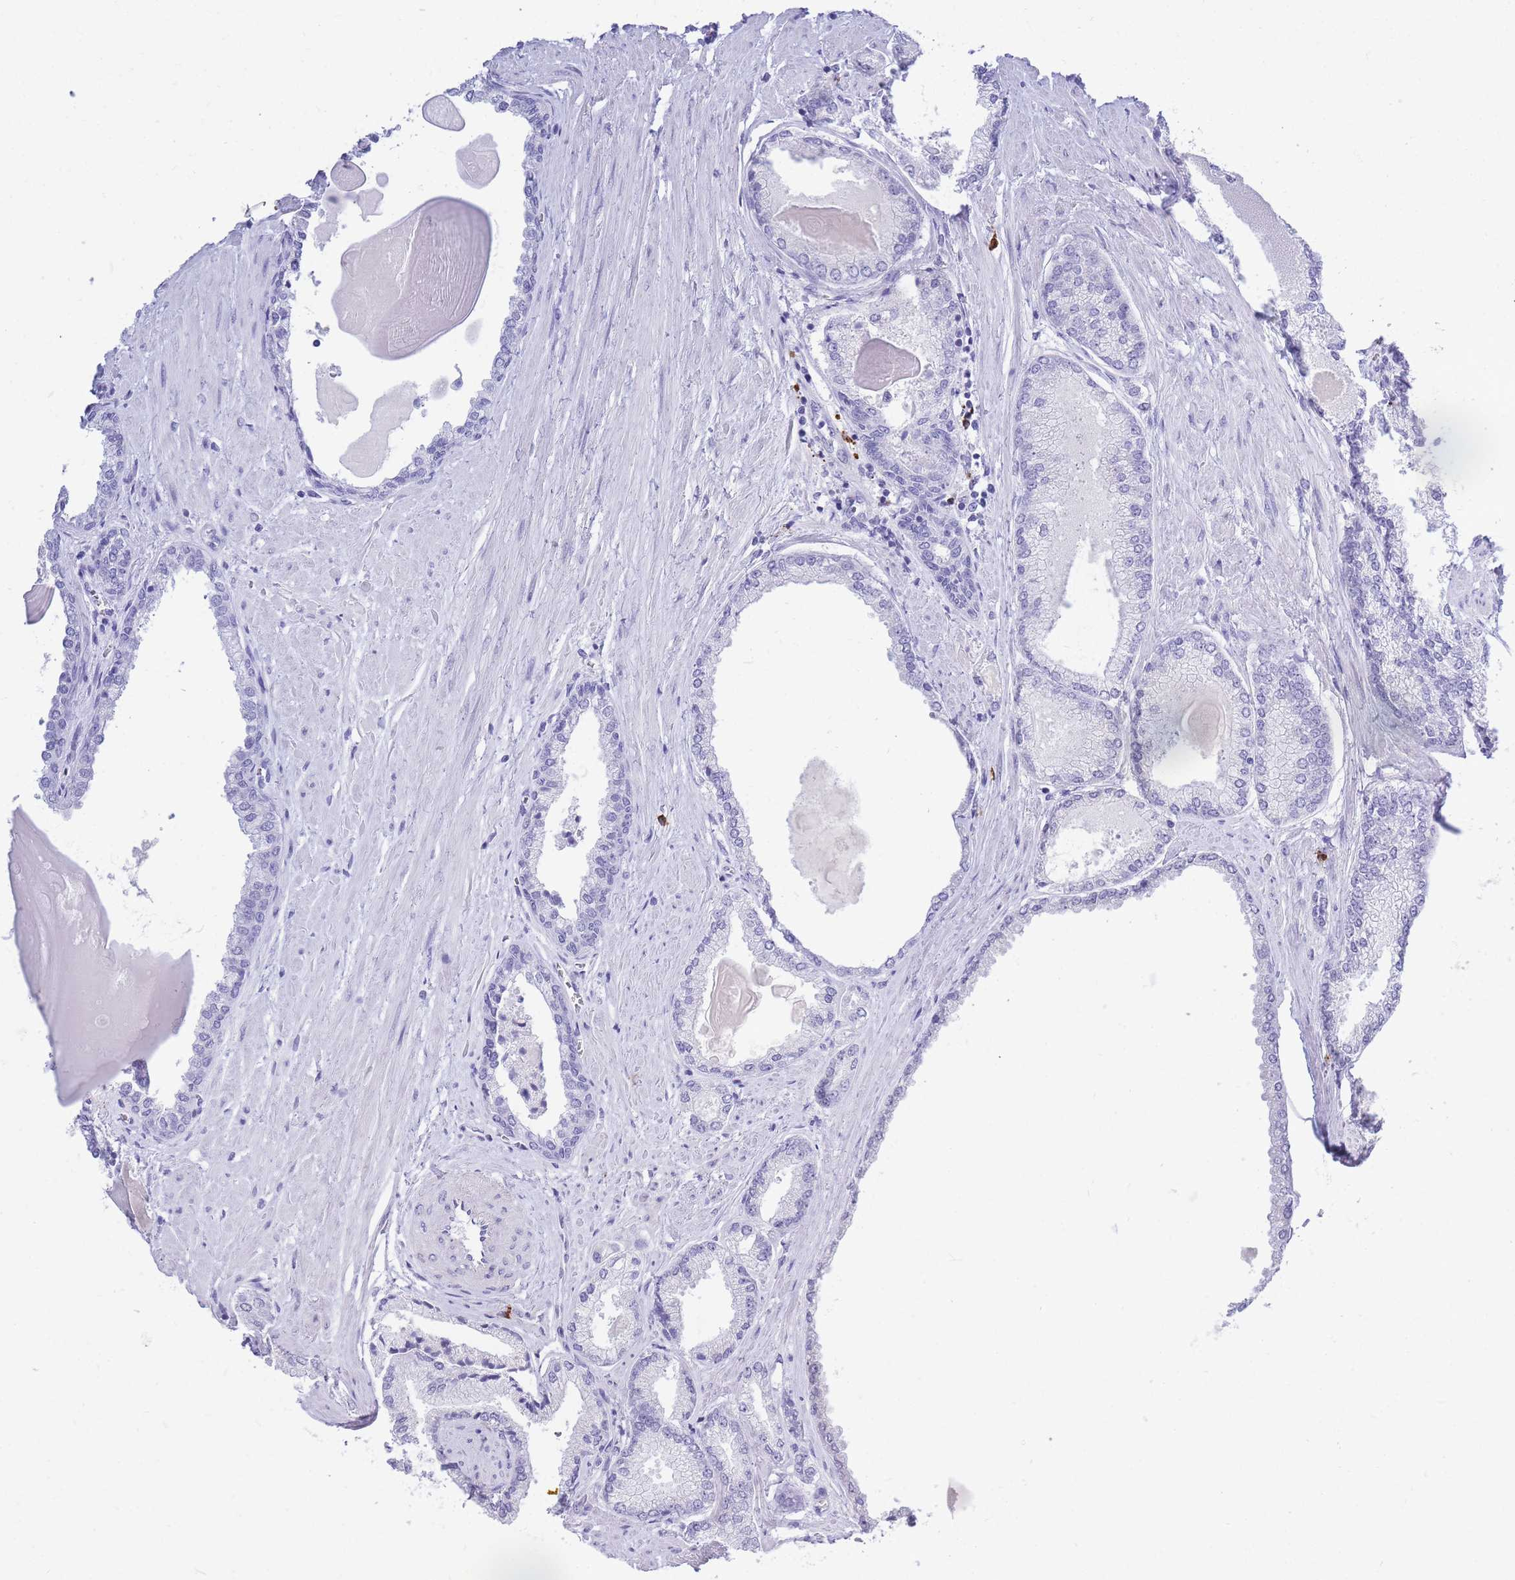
{"staining": {"intensity": "negative", "quantity": "none", "location": "none"}, "tissue": "prostate cancer", "cell_type": "Tumor cells", "image_type": "cancer", "snomed": [{"axis": "morphology", "description": "Adenocarcinoma, High grade"}, {"axis": "topography", "description": "Prostate"}], "caption": "A high-resolution image shows IHC staining of prostate cancer (adenocarcinoma (high-grade)), which shows no significant expression in tumor cells.", "gene": "ZFP62", "patient": {"sex": "male", "age": 68}}